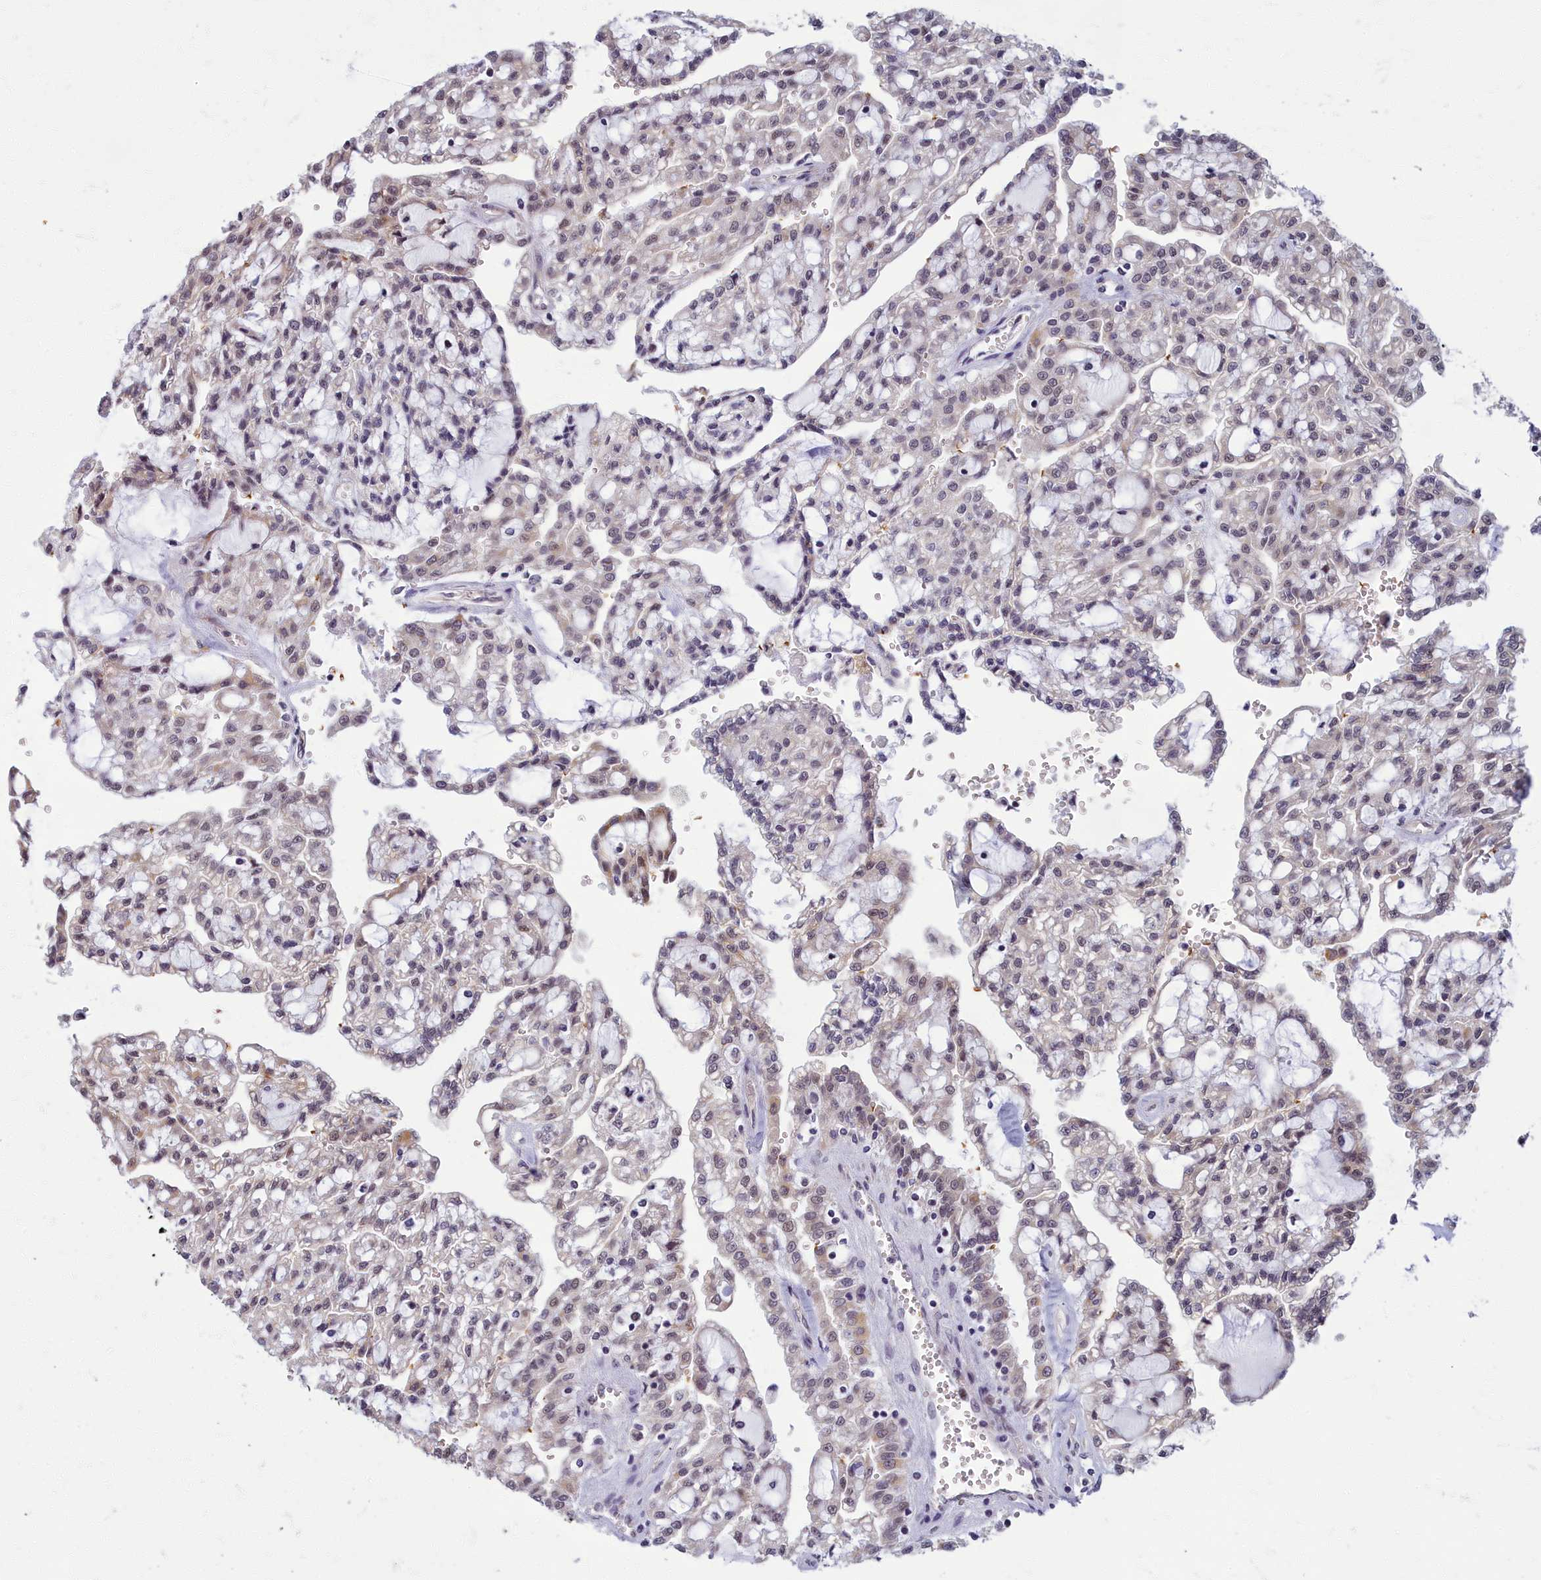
{"staining": {"intensity": "weak", "quantity": "25%-75%", "location": "nuclear"}, "tissue": "renal cancer", "cell_type": "Tumor cells", "image_type": "cancer", "snomed": [{"axis": "morphology", "description": "Adenocarcinoma, NOS"}, {"axis": "topography", "description": "Kidney"}], "caption": "Protein staining by IHC reveals weak nuclear expression in about 25%-75% of tumor cells in renal cancer (adenocarcinoma).", "gene": "EARS2", "patient": {"sex": "male", "age": 63}}